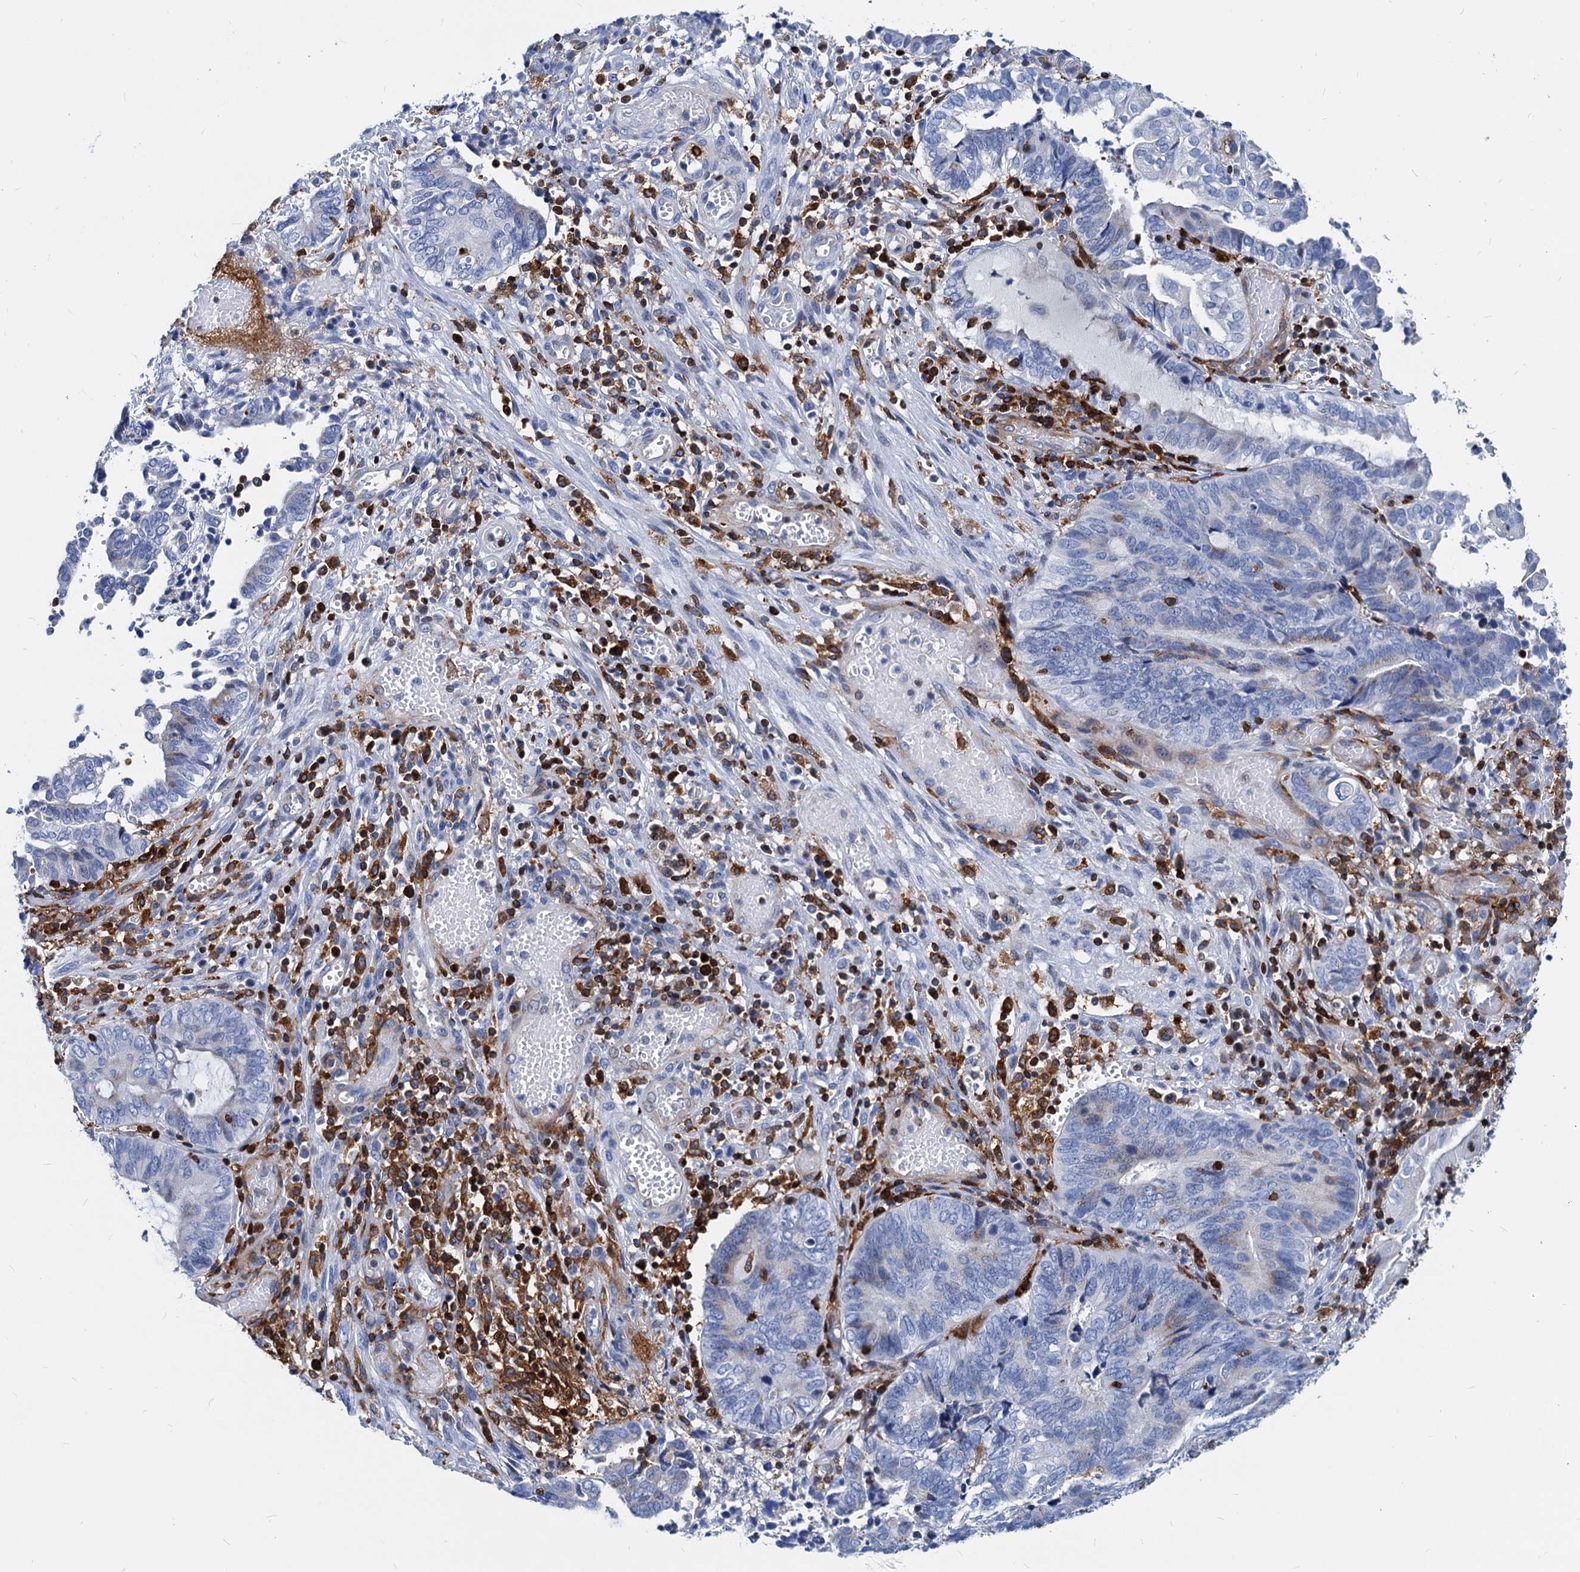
{"staining": {"intensity": "negative", "quantity": "none", "location": "none"}, "tissue": "endometrial cancer", "cell_type": "Tumor cells", "image_type": "cancer", "snomed": [{"axis": "morphology", "description": "Adenocarcinoma, NOS"}, {"axis": "topography", "description": "Uterus"}, {"axis": "topography", "description": "Endometrium"}], "caption": "High magnification brightfield microscopy of endometrial cancer (adenocarcinoma) stained with DAB (brown) and counterstained with hematoxylin (blue): tumor cells show no significant staining.", "gene": "LCP2", "patient": {"sex": "female", "age": 70}}